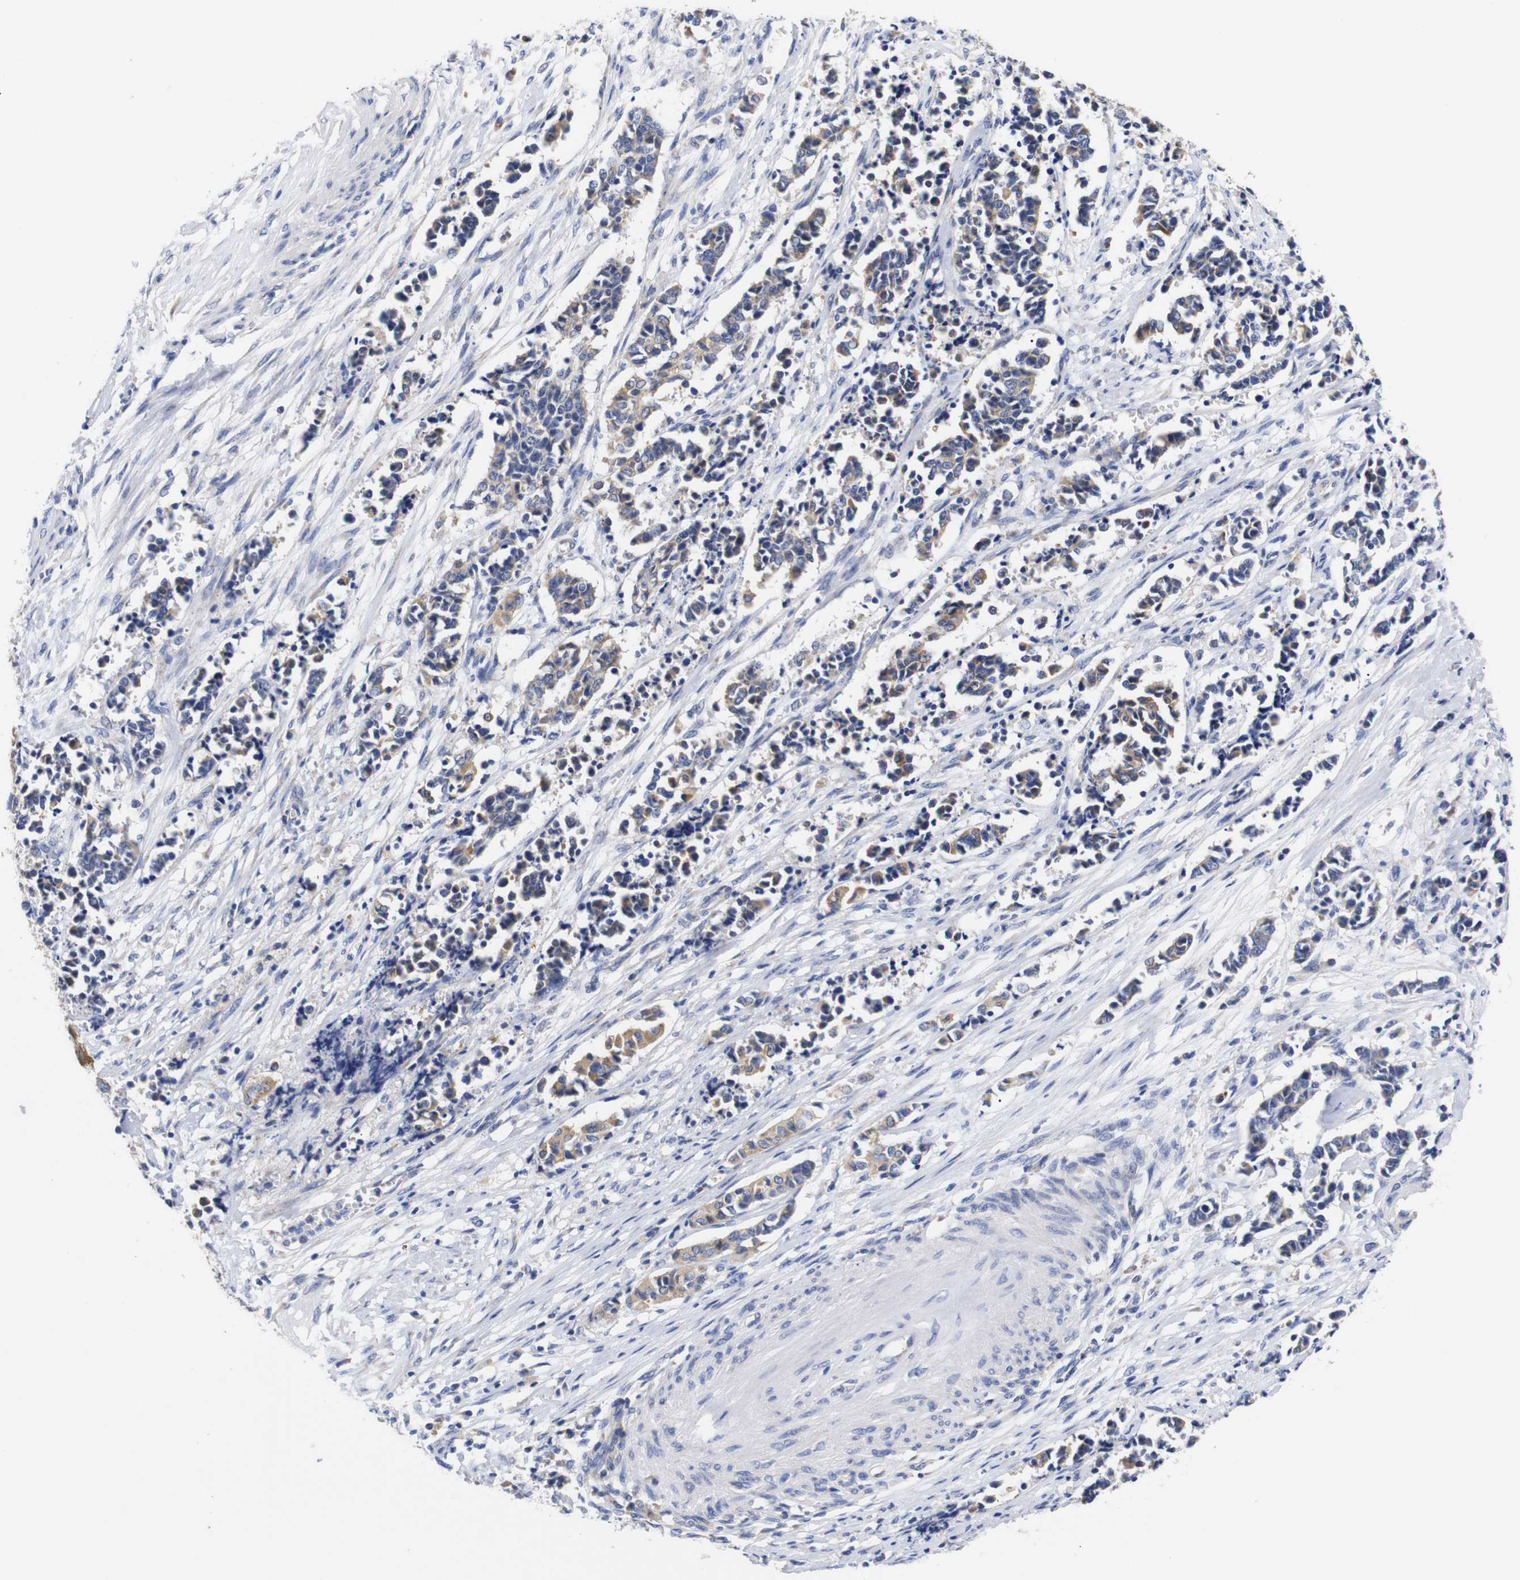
{"staining": {"intensity": "weak", "quantity": ">75%", "location": "cytoplasmic/membranous"}, "tissue": "cervical cancer", "cell_type": "Tumor cells", "image_type": "cancer", "snomed": [{"axis": "morphology", "description": "Squamous cell carcinoma, NOS"}, {"axis": "topography", "description": "Cervix"}], "caption": "Tumor cells show weak cytoplasmic/membranous staining in approximately >75% of cells in cervical squamous cell carcinoma.", "gene": "OPN3", "patient": {"sex": "female", "age": 35}}